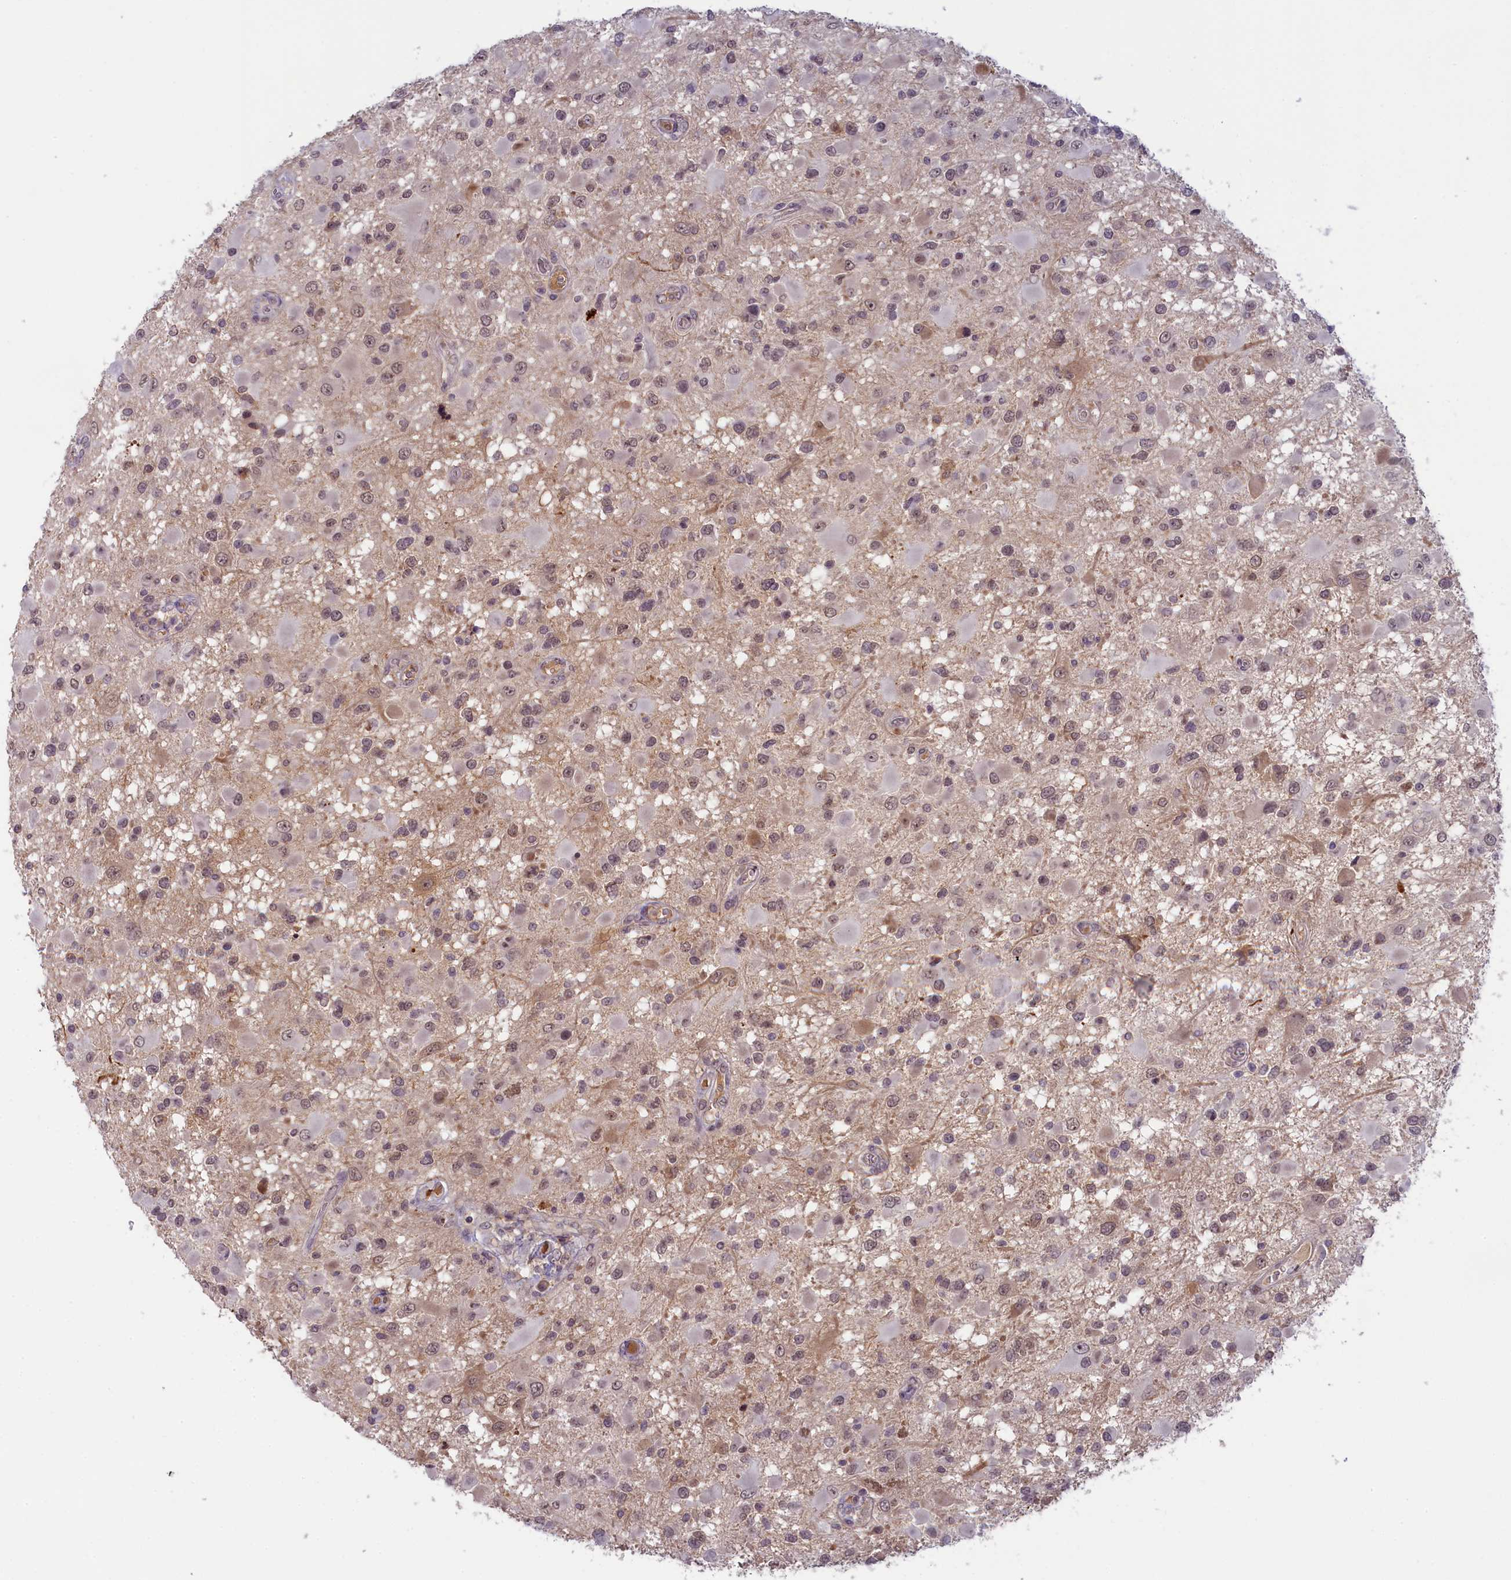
{"staining": {"intensity": "weak", "quantity": ">75%", "location": "nuclear"}, "tissue": "glioma", "cell_type": "Tumor cells", "image_type": "cancer", "snomed": [{"axis": "morphology", "description": "Glioma, malignant, High grade"}, {"axis": "topography", "description": "Brain"}], "caption": "High-grade glioma (malignant) stained with a protein marker demonstrates weak staining in tumor cells.", "gene": "CRAMP1", "patient": {"sex": "male", "age": 53}}